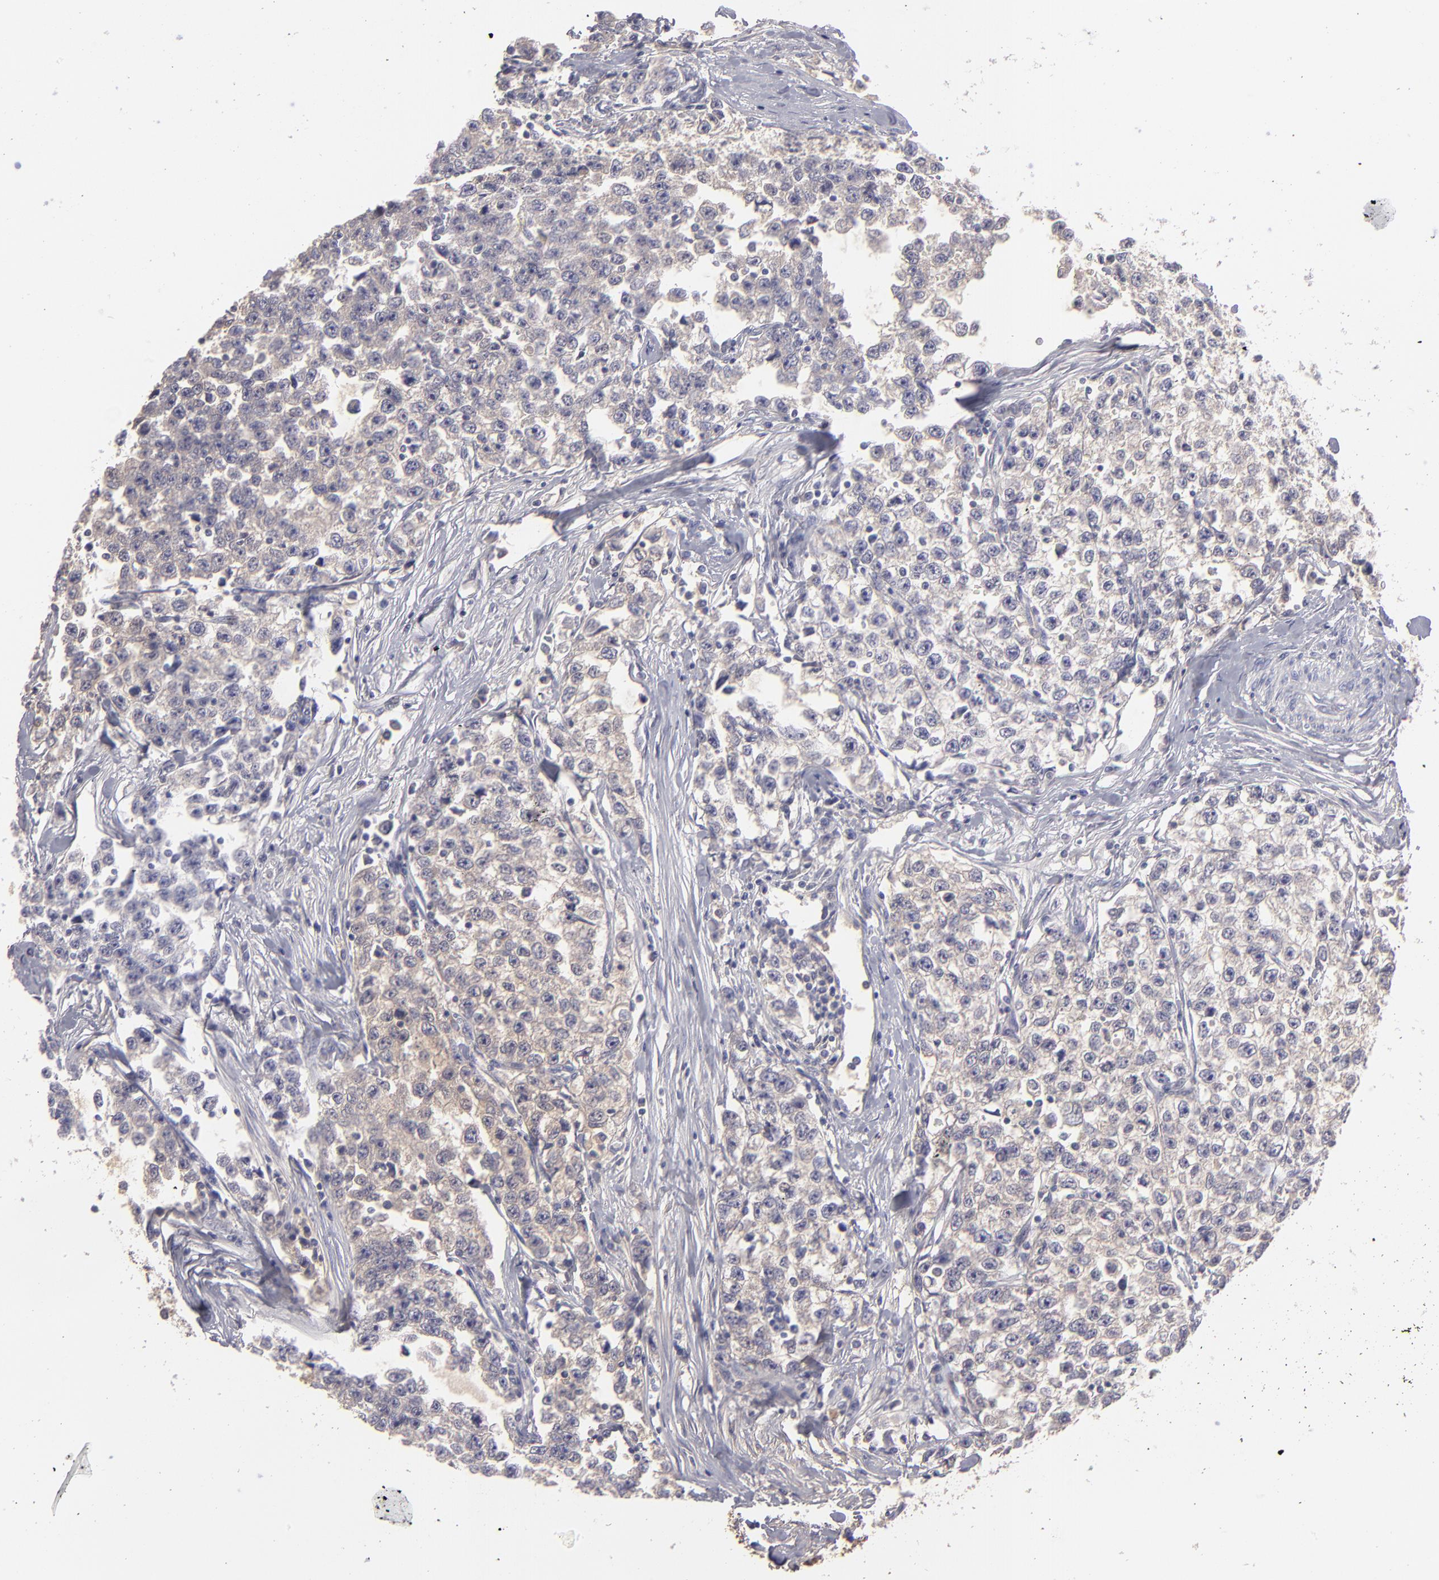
{"staining": {"intensity": "negative", "quantity": "none", "location": "none"}, "tissue": "testis cancer", "cell_type": "Tumor cells", "image_type": "cancer", "snomed": [{"axis": "morphology", "description": "Seminoma, NOS"}, {"axis": "morphology", "description": "Carcinoma, Embryonal, NOS"}, {"axis": "topography", "description": "Testis"}], "caption": "This is an immunohistochemistry micrograph of human embryonal carcinoma (testis). There is no expression in tumor cells.", "gene": "ABCC4", "patient": {"sex": "male", "age": 30}}